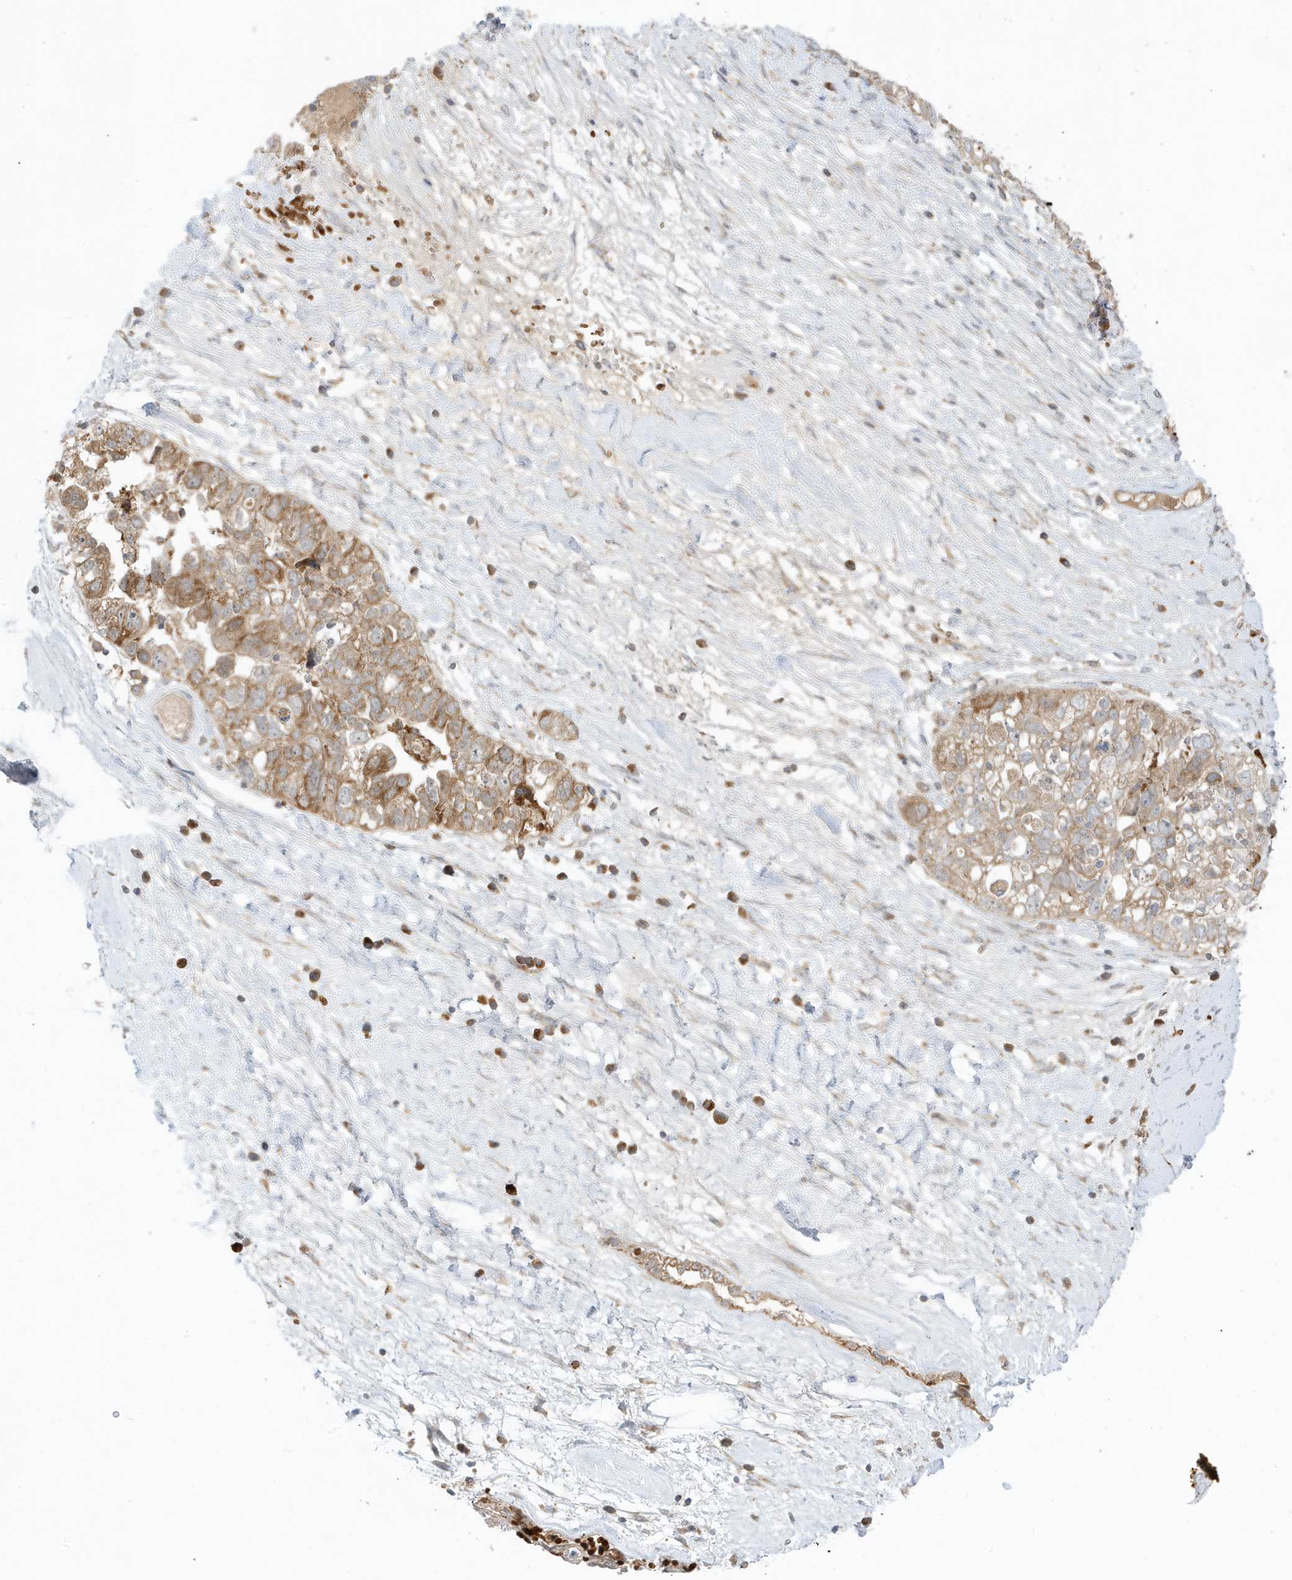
{"staining": {"intensity": "moderate", "quantity": ">75%", "location": "cytoplasmic/membranous"}, "tissue": "ovarian cancer", "cell_type": "Tumor cells", "image_type": "cancer", "snomed": [{"axis": "morphology", "description": "Carcinoma, NOS"}, {"axis": "morphology", "description": "Cystadenocarcinoma, serous, NOS"}, {"axis": "topography", "description": "Ovary"}], "caption": "Serous cystadenocarcinoma (ovarian) stained with immunohistochemistry (IHC) reveals moderate cytoplasmic/membranous positivity in about >75% of tumor cells.", "gene": "NPPC", "patient": {"sex": "female", "age": 69}}